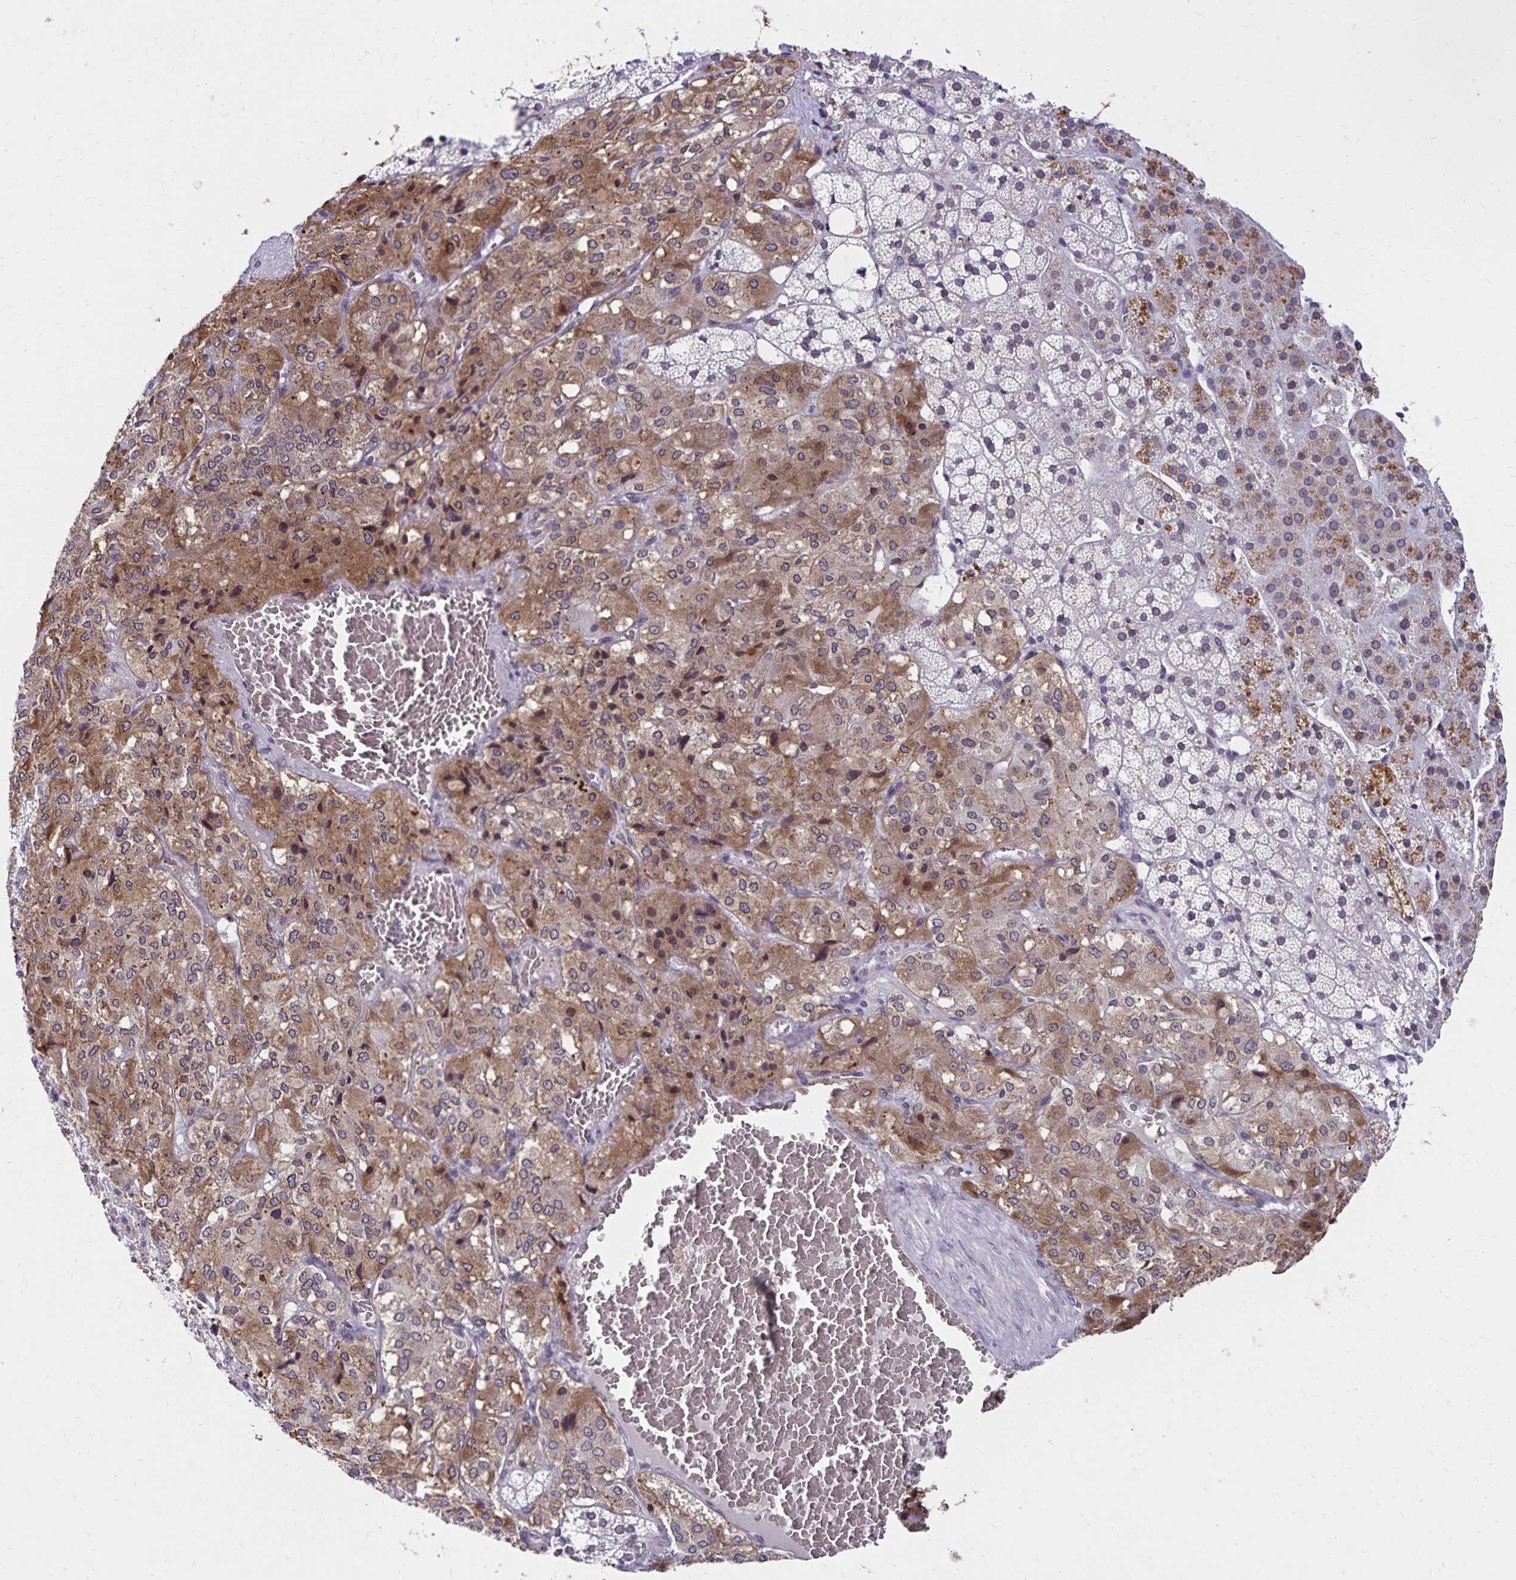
{"staining": {"intensity": "moderate", "quantity": "25%-75%", "location": "cytoplasmic/membranous,nuclear"}, "tissue": "adrenal gland", "cell_type": "Glandular cells", "image_type": "normal", "snomed": [{"axis": "morphology", "description": "Normal tissue, NOS"}, {"axis": "topography", "description": "Adrenal gland"}], "caption": "Immunohistochemical staining of benign adrenal gland displays medium levels of moderate cytoplasmic/membranous,nuclear expression in about 25%-75% of glandular cells.", "gene": "FAM166C", "patient": {"sex": "male", "age": 53}}